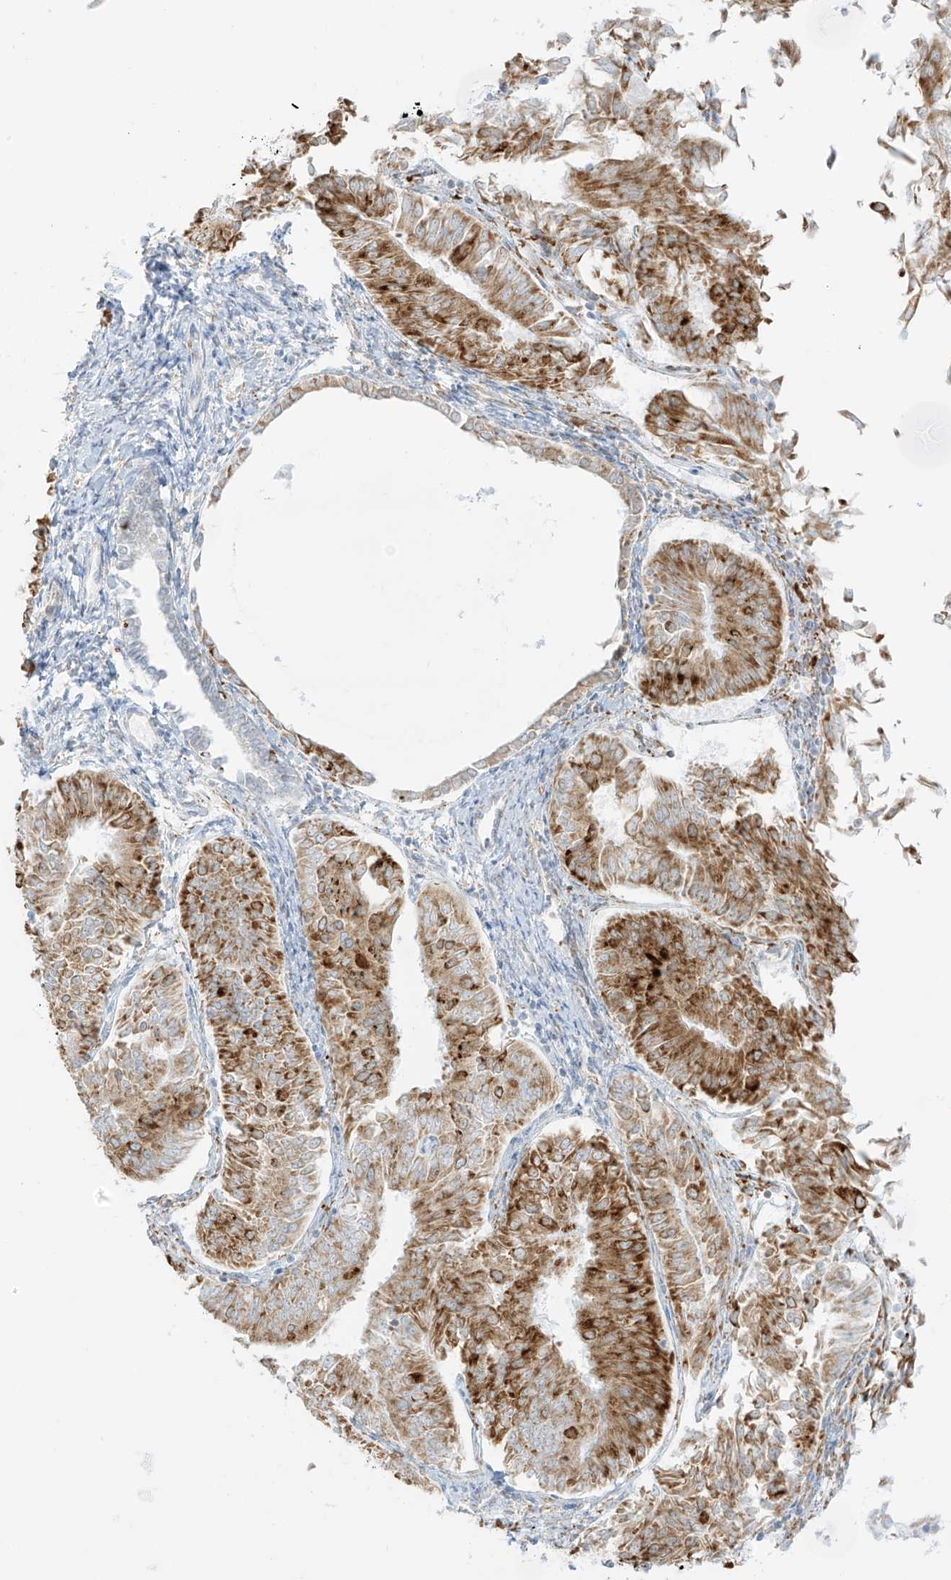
{"staining": {"intensity": "strong", "quantity": ">75%", "location": "cytoplasmic/membranous"}, "tissue": "endometrial cancer", "cell_type": "Tumor cells", "image_type": "cancer", "snomed": [{"axis": "morphology", "description": "Adenocarcinoma, NOS"}, {"axis": "topography", "description": "Endometrium"}], "caption": "Brown immunohistochemical staining in endometrial adenocarcinoma exhibits strong cytoplasmic/membranous staining in approximately >75% of tumor cells.", "gene": "LRRC59", "patient": {"sex": "female", "age": 58}}